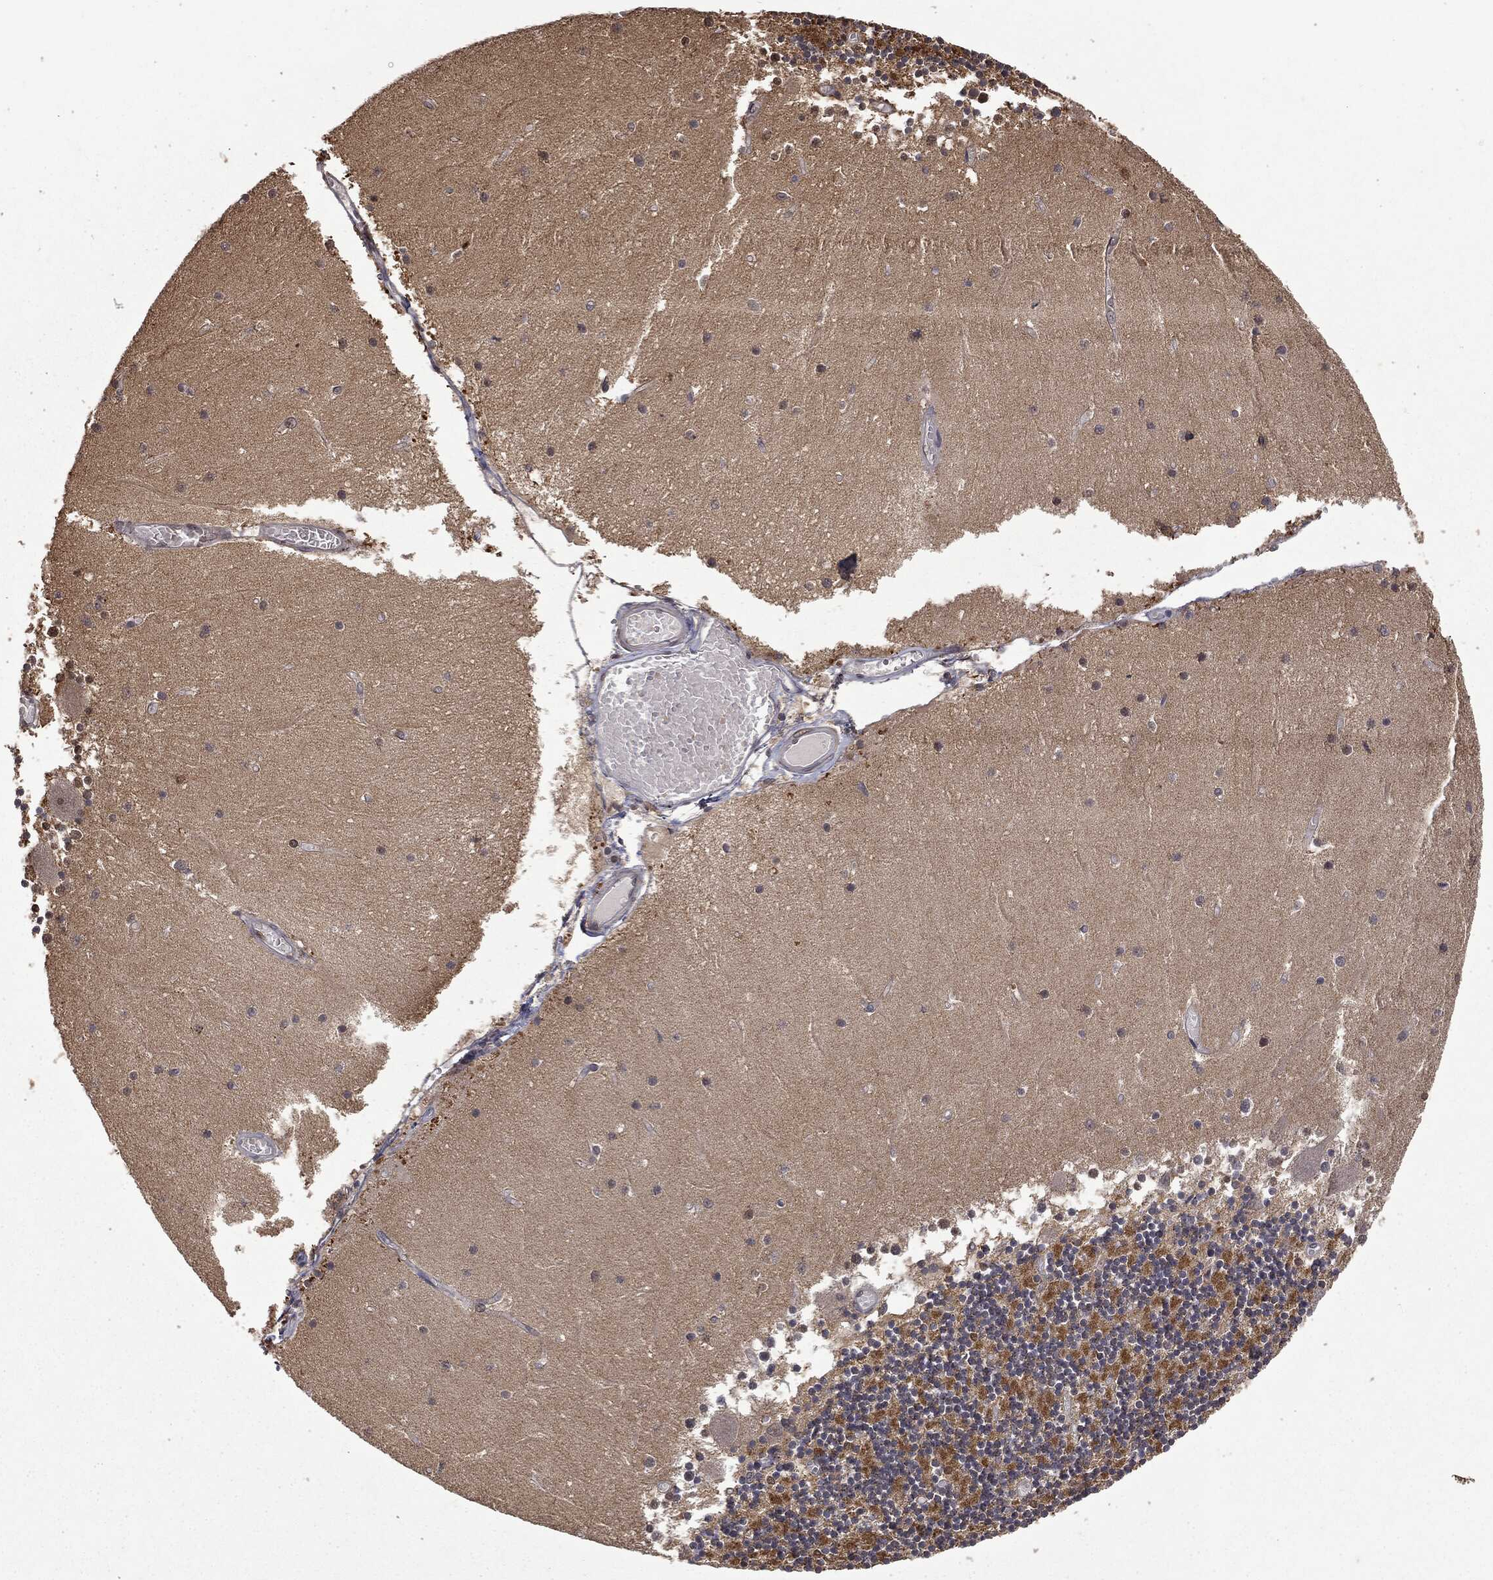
{"staining": {"intensity": "moderate", "quantity": "<25%", "location": "nuclear"}, "tissue": "cerebellum", "cell_type": "Cells in granular layer", "image_type": "normal", "snomed": [{"axis": "morphology", "description": "Normal tissue, NOS"}, {"axis": "topography", "description": "Cerebellum"}], "caption": "This is an image of immunohistochemistry (IHC) staining of normal cerebellum, which shows moderate expression in the nuclear of cells in granular layer.", "gene": "ZNHIT6", "patient": {"sex": "female", "age": 28}}